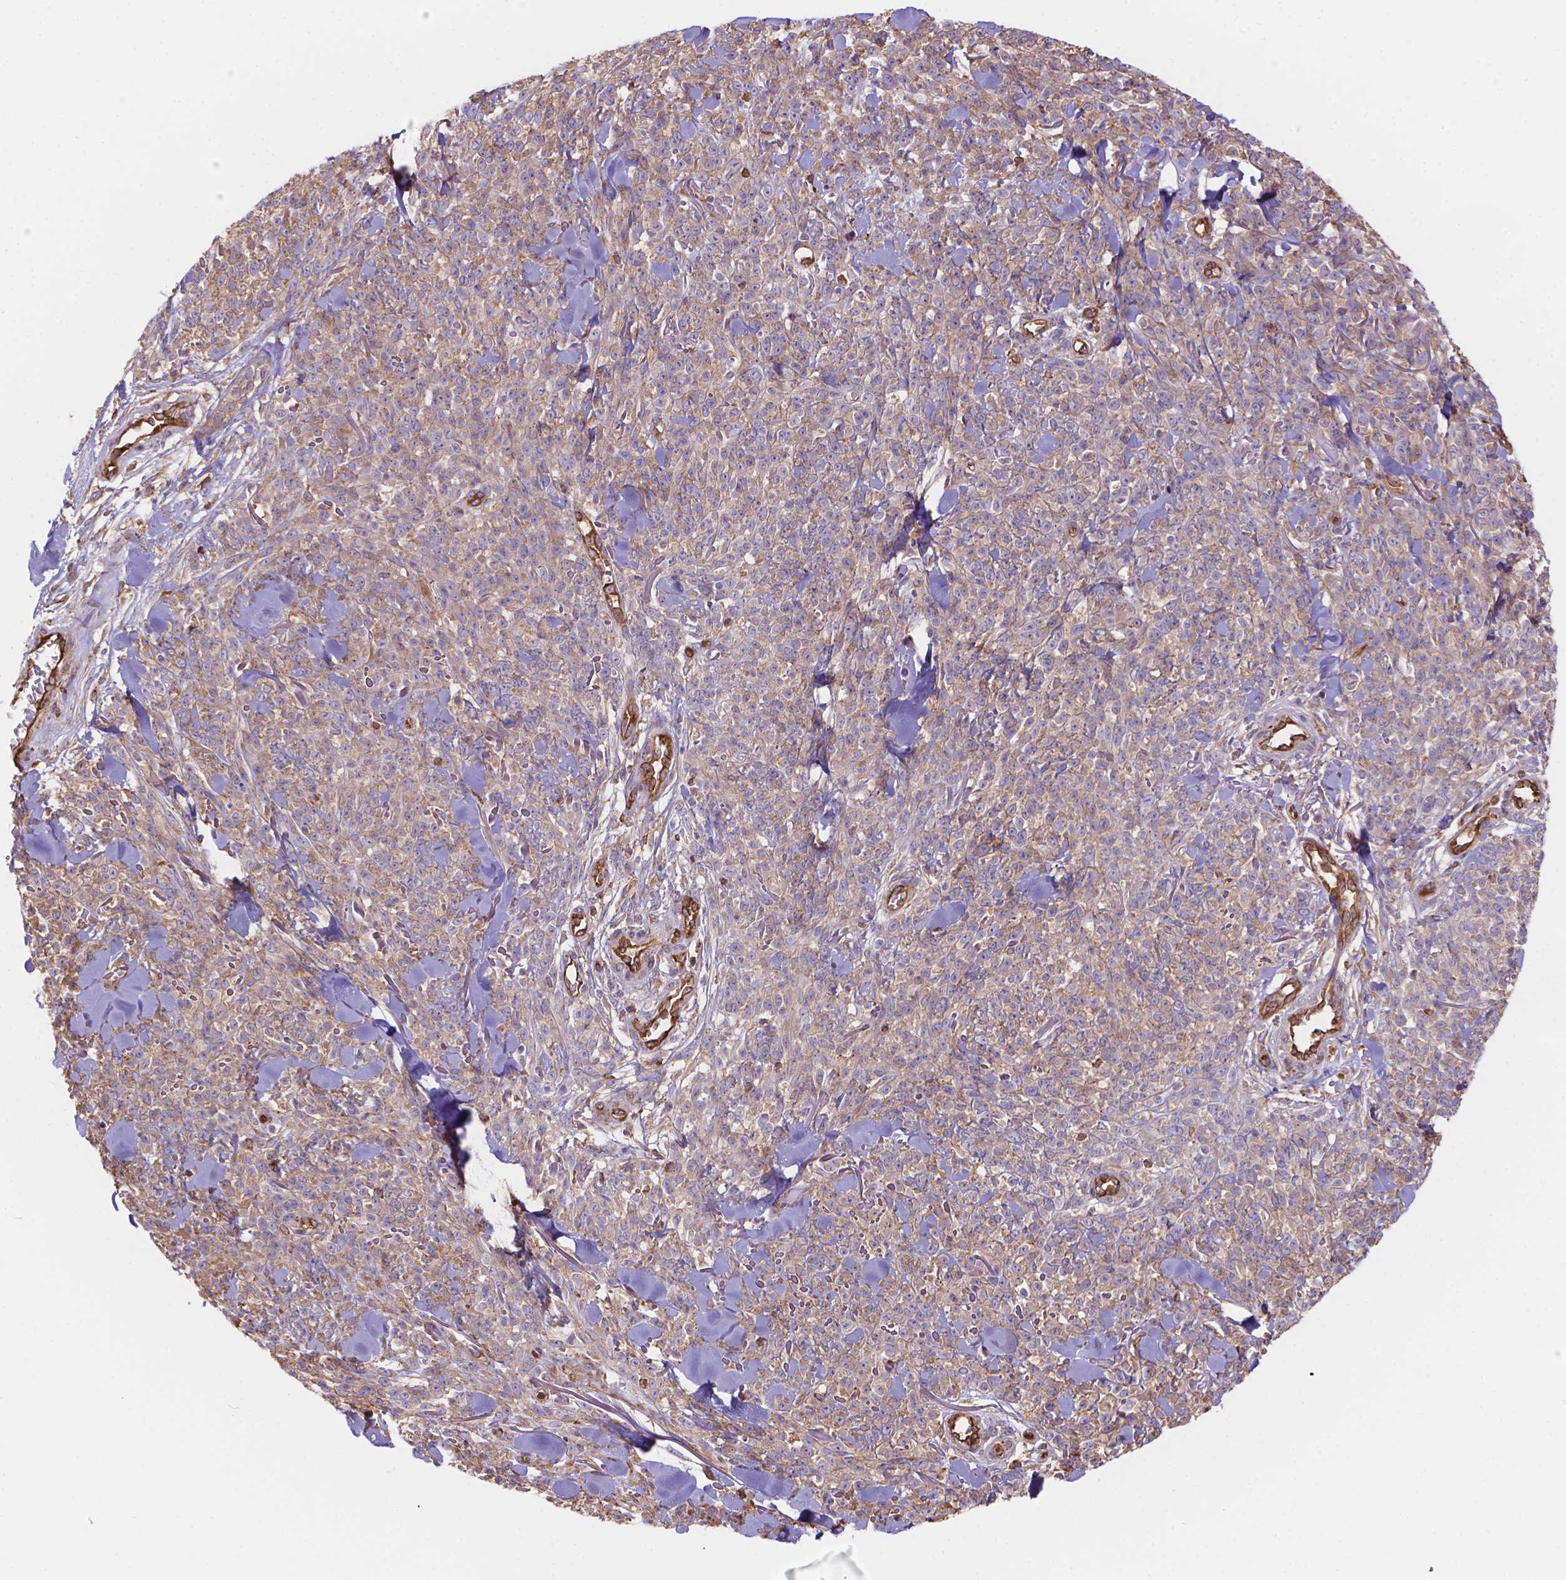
{"staining": {"intensity": "weak", "quantity": "25%-75%", "location": "cytoplasmic/membranous"}, "tissue": "melanoma", "cell_type": "Tumor cells", "image_type": "cancer", "snomed": [{"axis": "morphology", "description": "Malignant melanoma, NOS"}, {"axis": "topography", "description": "Skin"}, {"axis": "topography", "description": "Skin of trunk"}], "caption": "This image exhibits immunohistochemistry staining of human malignant melanoma, with low weak cytoplasmic/membranous positivity in approximately 25%-75% of tumor cells.", "gene": "DMWD", "patient": {"sex": "male", "age": 74}}